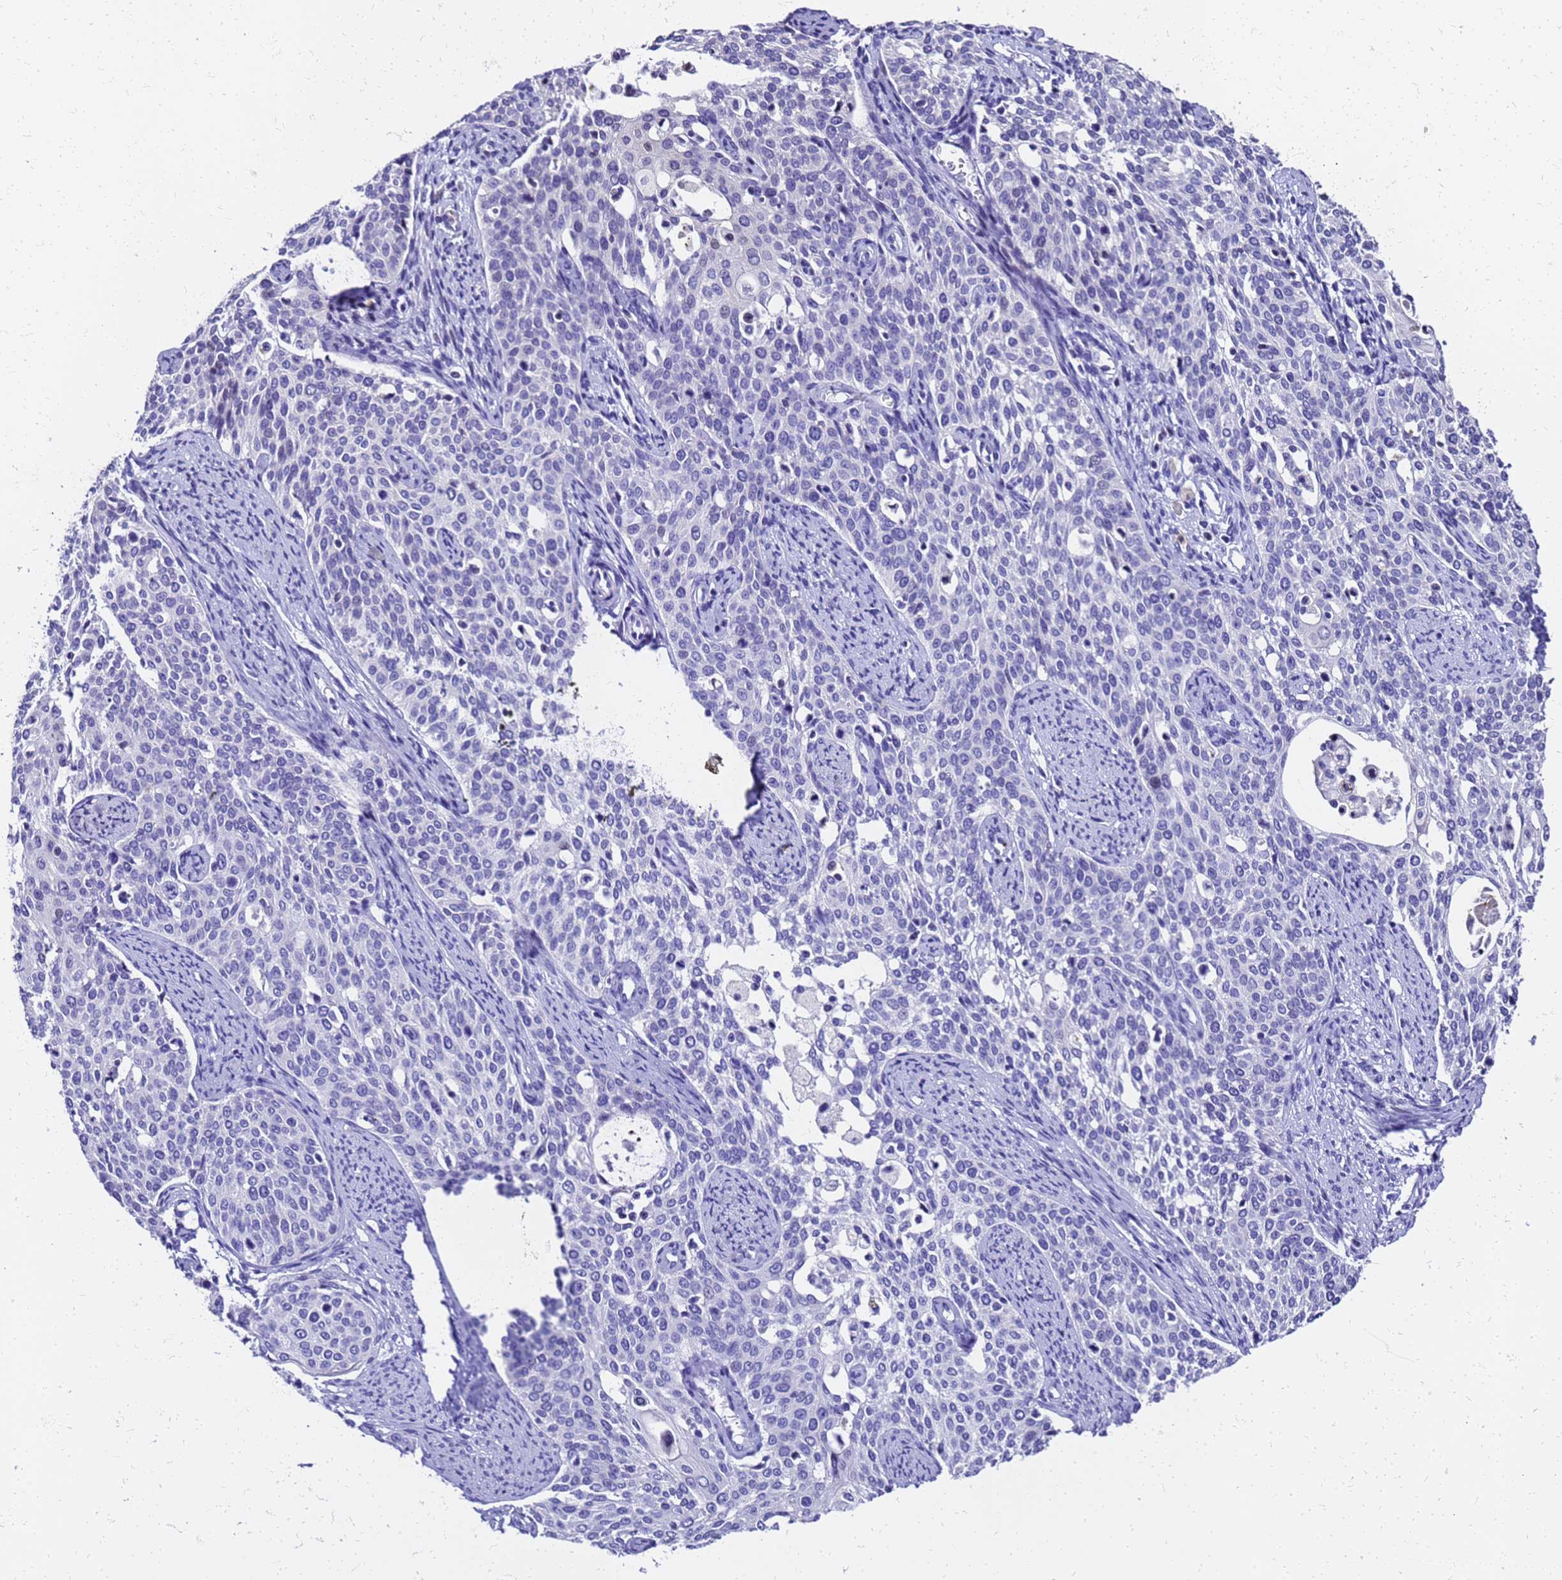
{"staining": {"intensity": "negative", "quantity": "none", "location": "none"}, "tissue": "cervical cancer", "cell_type": "Tumor cells", "image_type": "cancer", "snomed": [{"axis": "morphology", "description": "Squamous cell carcinoma, NOS"}, {"axis": "topography", "description": "Cervix"}], "caption": "Immunohistochemical staining of cervical squamous cell carcinoma demonstrates no significant expression in tumor cells. (DAB IHC visualized using brightfield microscopy, high magnification).", "gene": "SMIM21", "patient": {"sex": "female", "age": 44}}